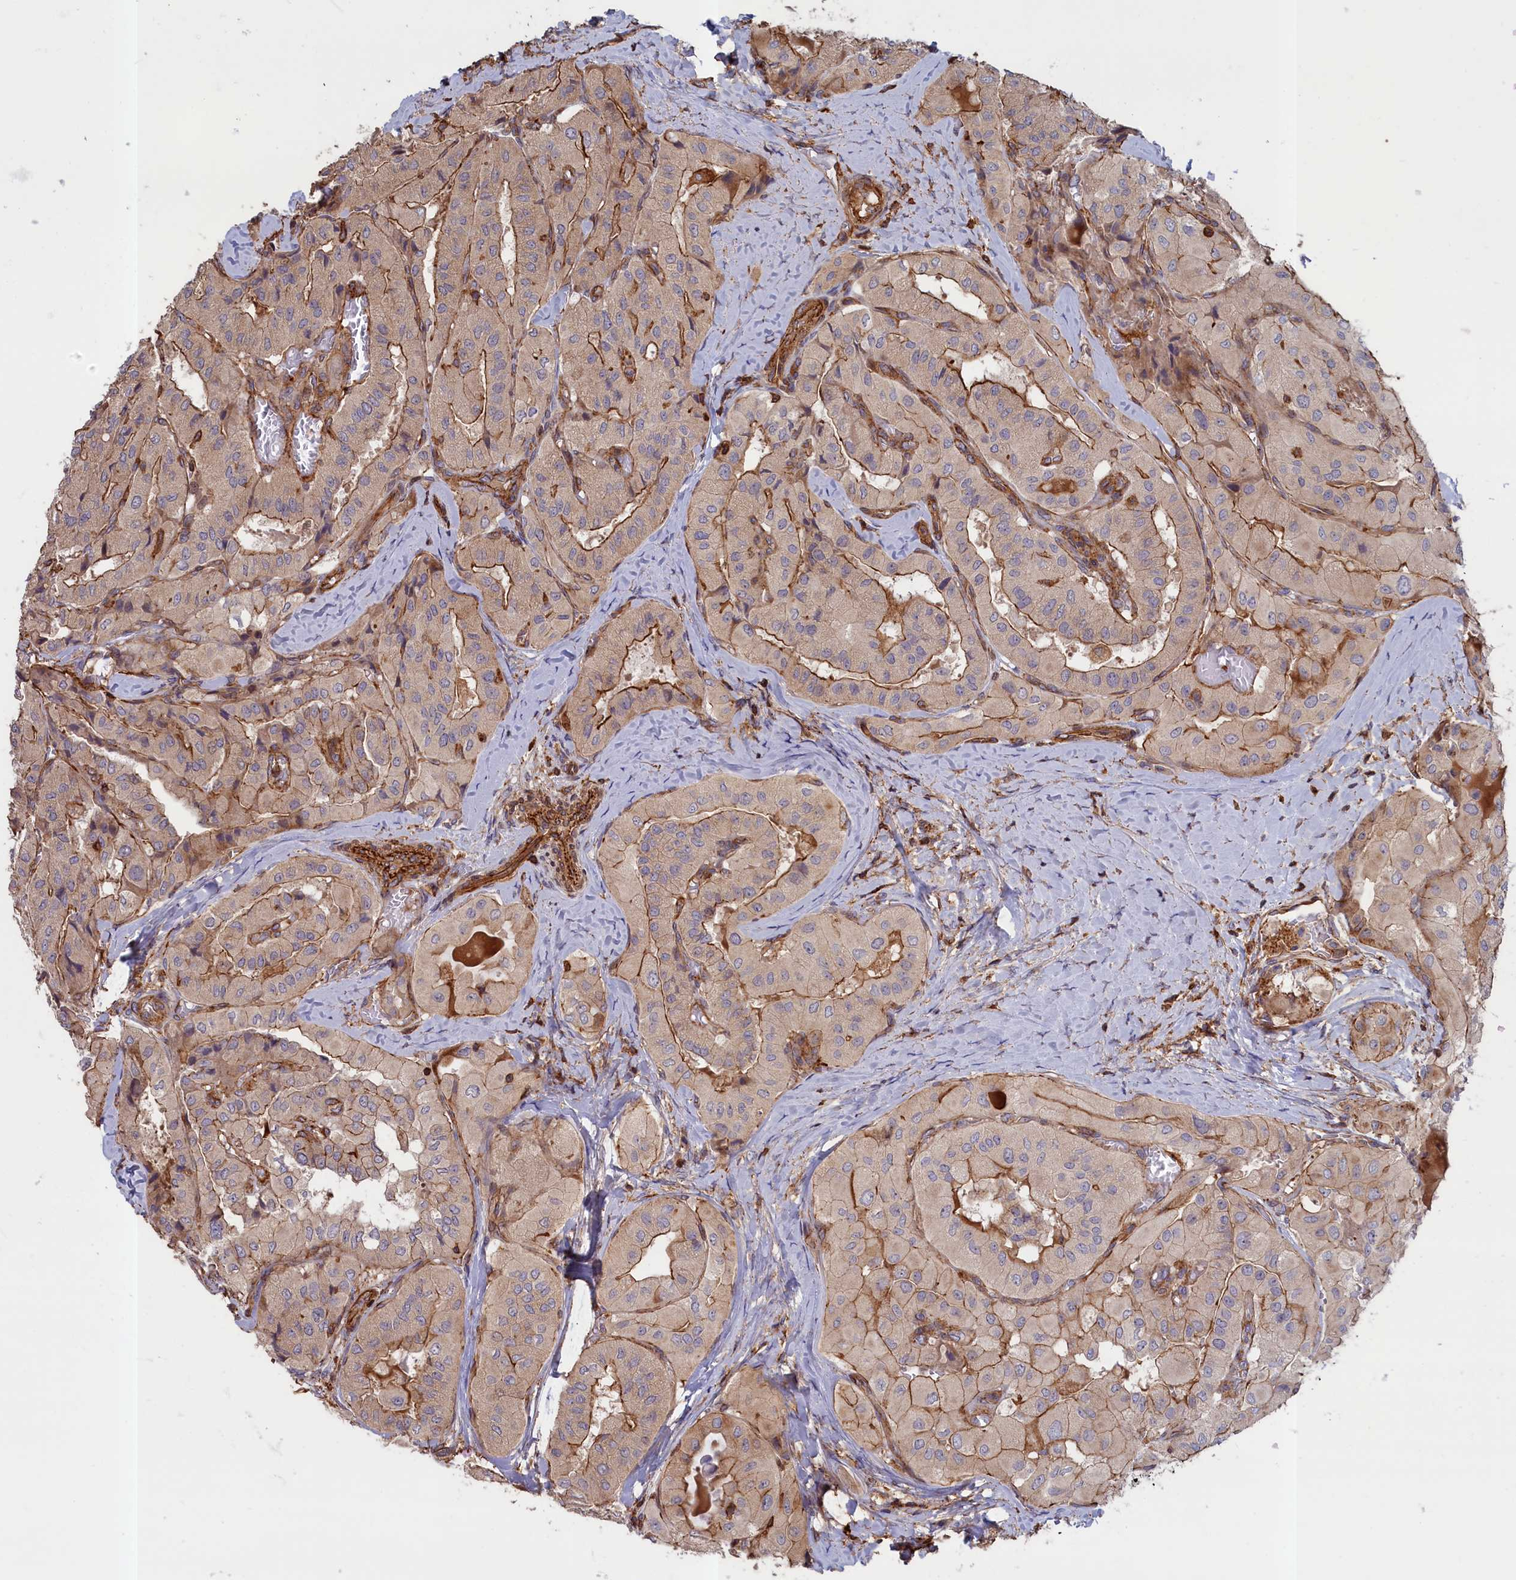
{"staining": {"intensity": "moderate", "quantity": "25%-75%", "location": "cytoplasmic/membranous"}, "tissue": "thyroid cancer", "cell_type": "Tumor cells", "image_type": "cancer", "snomed": [{"axis": "morphology", "description": "Normal tissue, NOS"}, {"axis": "morphology", "description": "Papillary adenocarcinoma, NOS"}, {"axis": "topography", "description": "Thyroid gland"}], "caption": "A histopathology image showing moderate cytoplasmic/membranous expression in about 25%-75% of tumor cells in thyroid papillary adenocarcinoma, as visualized by brown immunohistochemical staining.", "gene": "ANKRD27", "patient": {"sex": "female", "age": 59}}